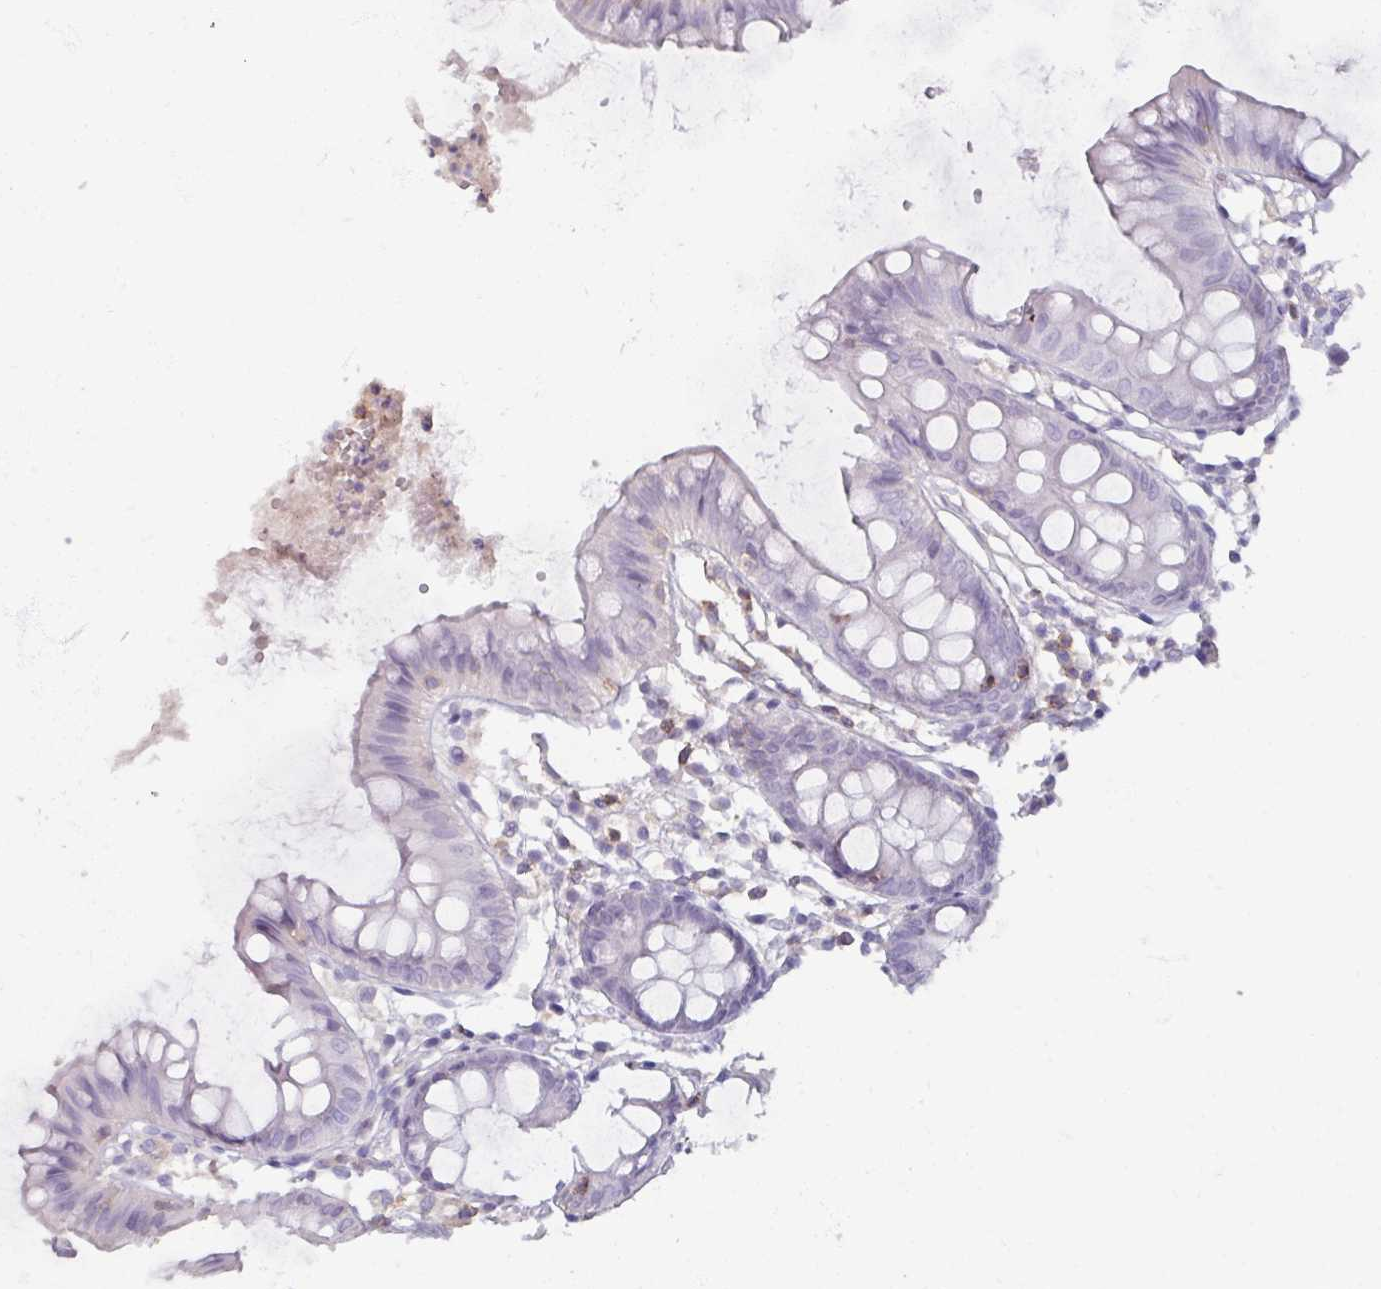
{"staining": {"intensity": "negative", "quantity": "none", "location": "none"}, "tissue": "colon", "cell_type": "Endothelial cells", "image_type": "normal", "snomed": [{"axis": "morphology", "description": "Normal tissue, NOS"}, {"axis": "topography", "description": "Colon"}], "caption": "High power microscopy micrograph of an IHC micrograph of benign colon, revealing no significant positivity in endothelial cells.", "gene": "PTPRC", "patient": {"sex": "female", "age": 84}}